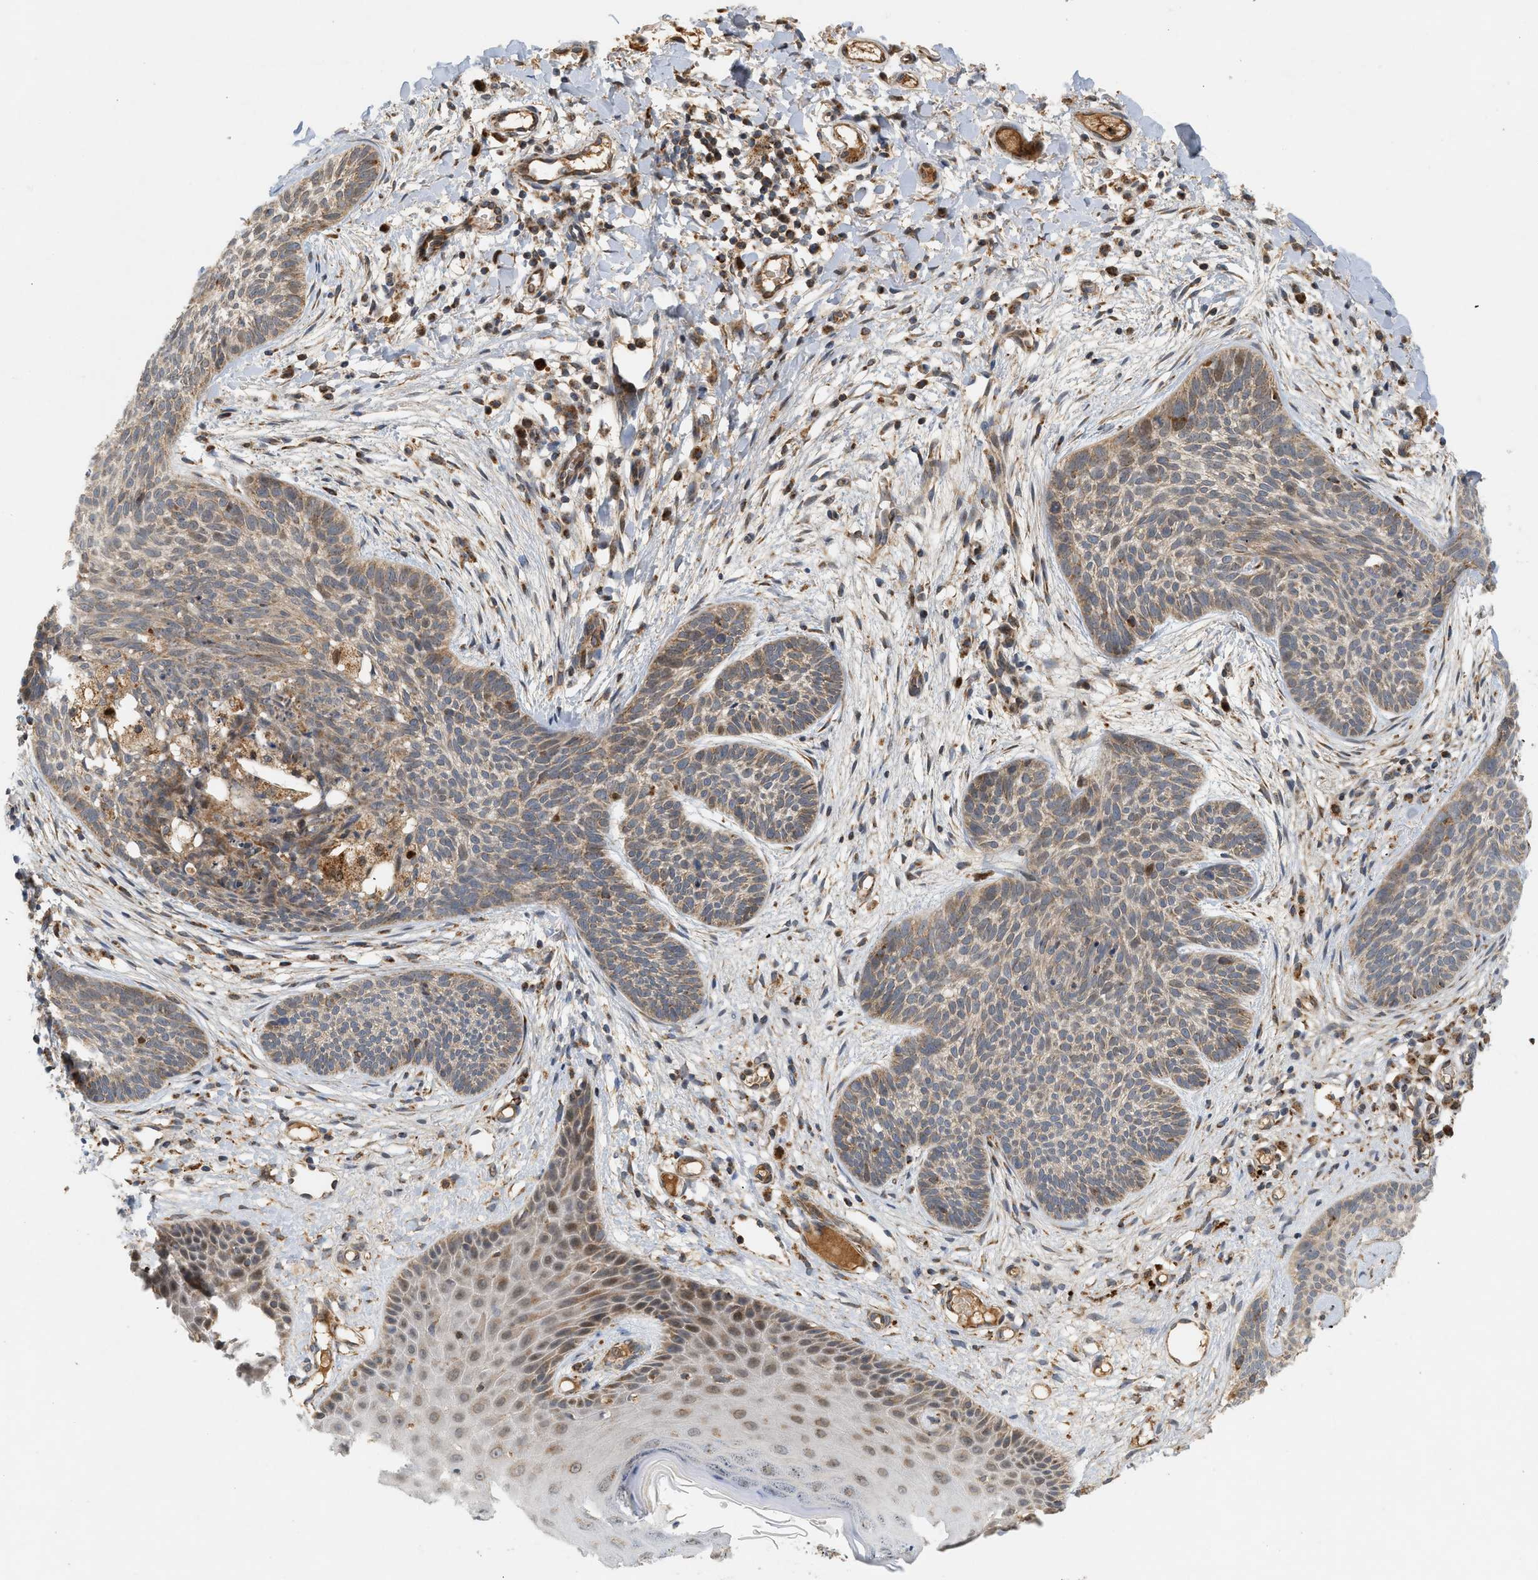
{"staining": {"intensity": "weak", "quantity": ">75%", "location": "cytoplasmic/membranous"}, "tissue": "skin cancer", "cell_type": "Tumor cells", "image_type": "cancer", "snomed": [{"axis": "morphology", "description": "Basal cell carcinoma"}, {"axis": "topography", "description": "Skin"}], "caption": "Skin basal cell carcinoma stained with immunohistochemistry (IHC) demonstrates weak cytoplasmic/membranous expression in about >75% of tumor cells.", "gene": "MCU", "patient": {"sex": "female", "age": 59}}